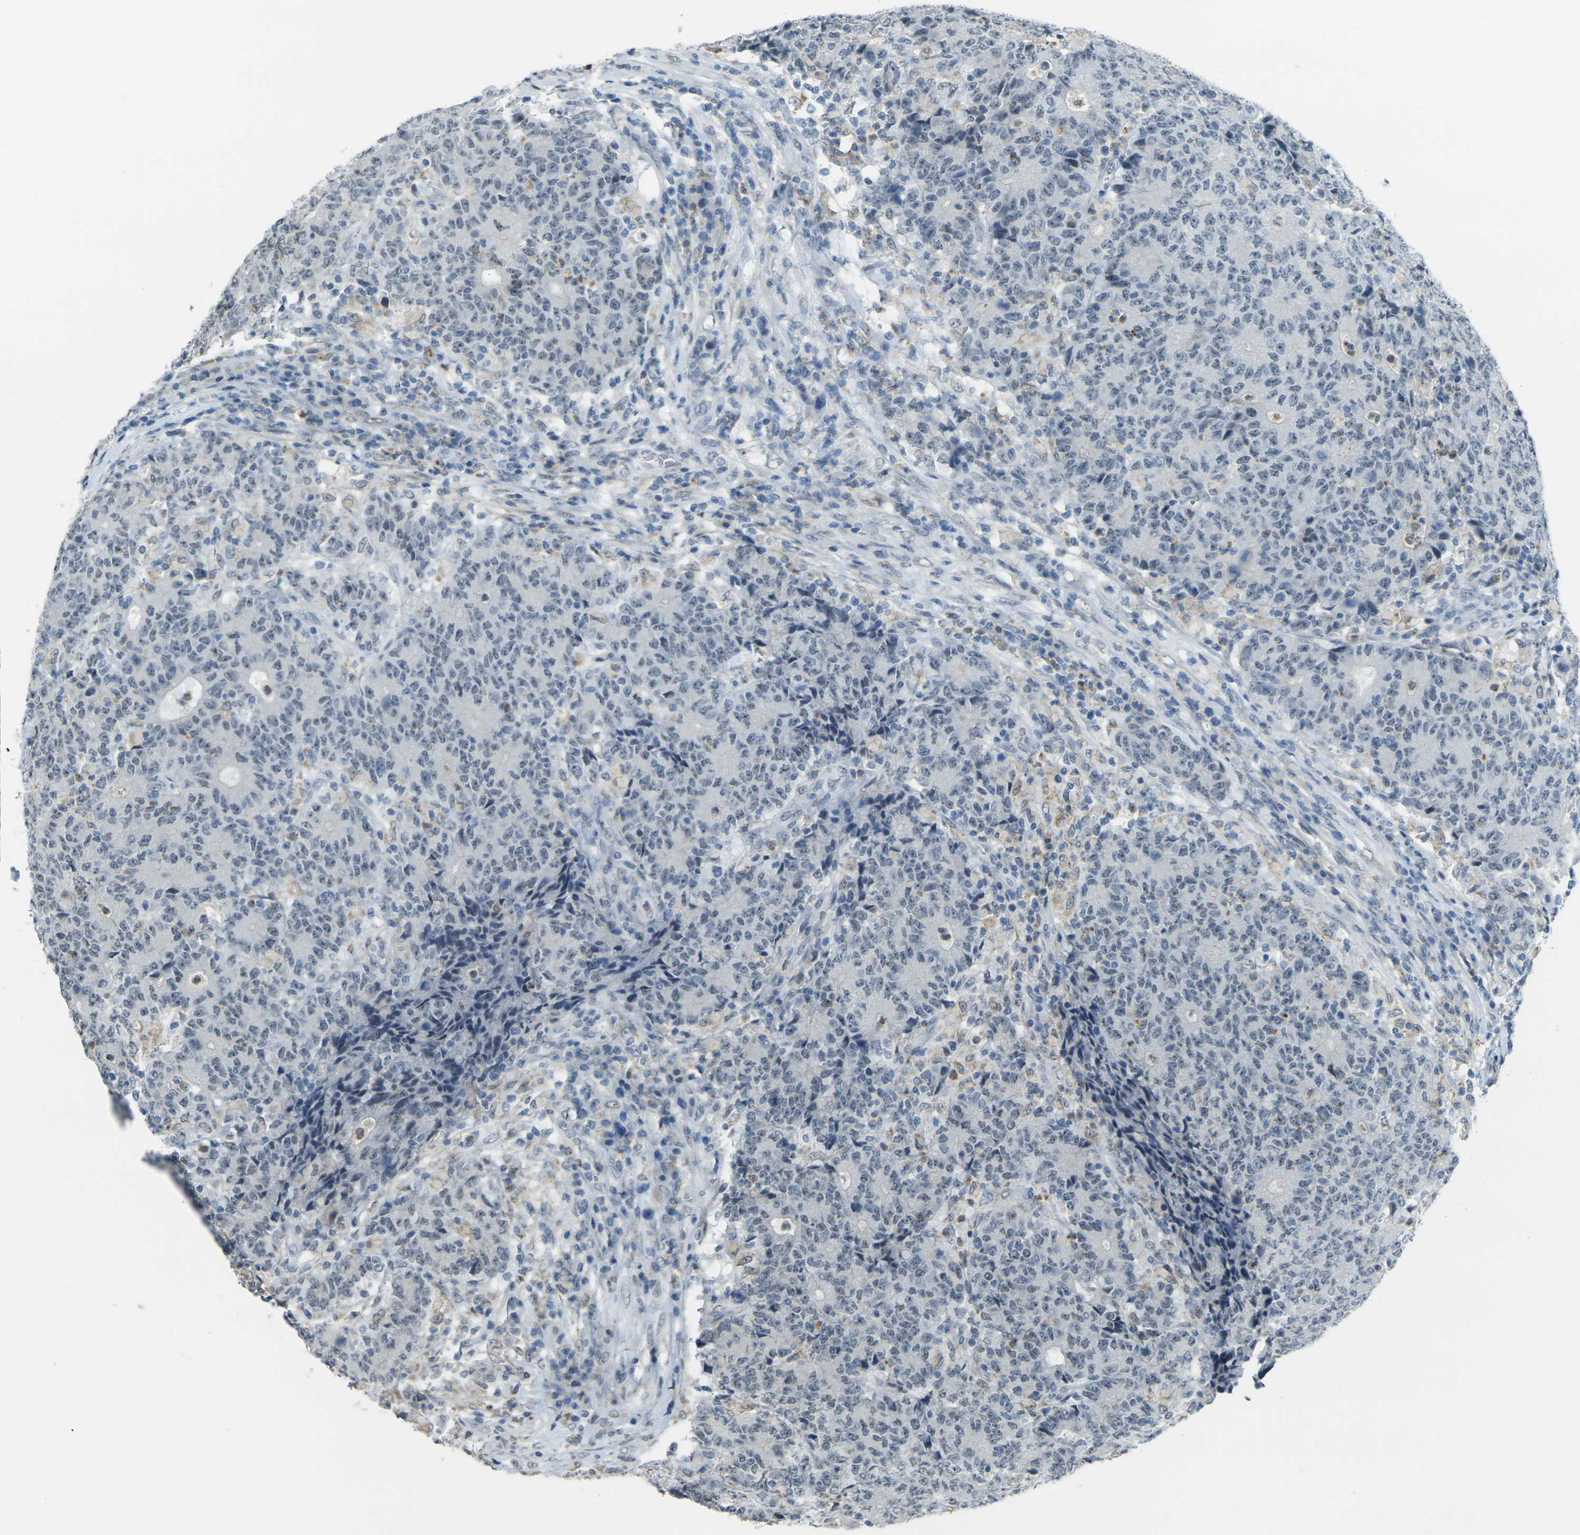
{"staining": {"intensity": "negative", "quantity": "none", "location": "none"}, "tissue": "colorectal cancer", "cell_type": "Tumor cells", "image_type": "cancer", "snomed": [{"axis": "morphology", "description": "Normal tissue, NOS"}, {"axis": "morphology", "description": "Adenocarcinoma, NOS"}, {"axis": "topography", "description": "Colon"}], "caption": "DAB immunohistochemical staining of colorectal cancer (adenocarcinoma) demonstrates no significant expression in tumor cells.", "gene": "SPTBN2", "patient": {"sex": "female", "age": 75}}